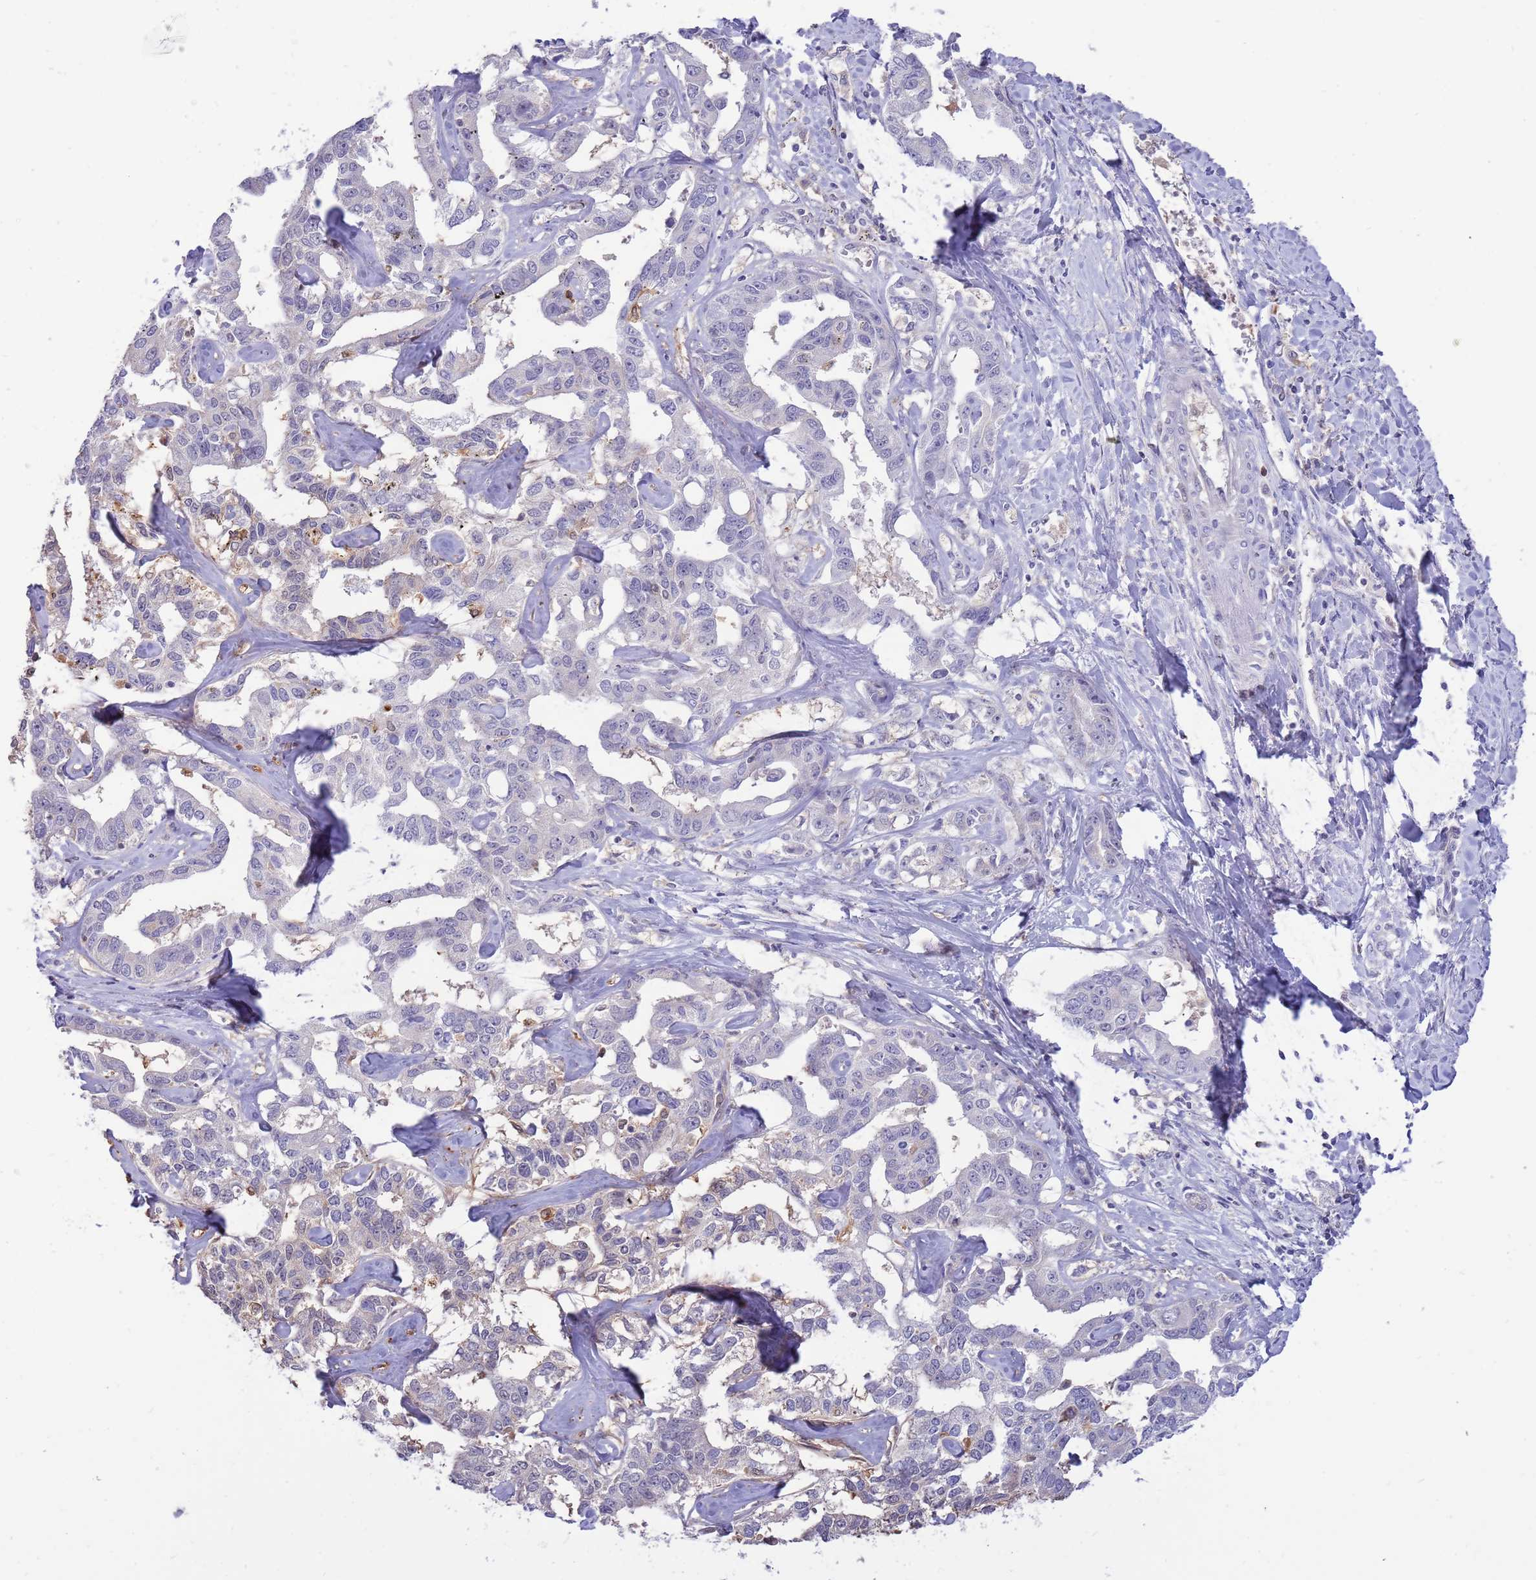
{"staining": {"intensity": "negative", "quantity": "none", "location": "none"}, "tissue": "liver cancer", "cell_type": "Tumor cells", "image_type": "cancer", "snomed": [{"axis": "morphology", "description": "Cholangiocarcinoma"}, {"axis": "topography", "description": "Liver"}], "caption": "Cholangiocarcinoma (liver) was stained to show a protein in brown. There is no significant staining in tumor cells.", "gene": "AP5S1", "patient": {"sex": "male", "age": 59}}